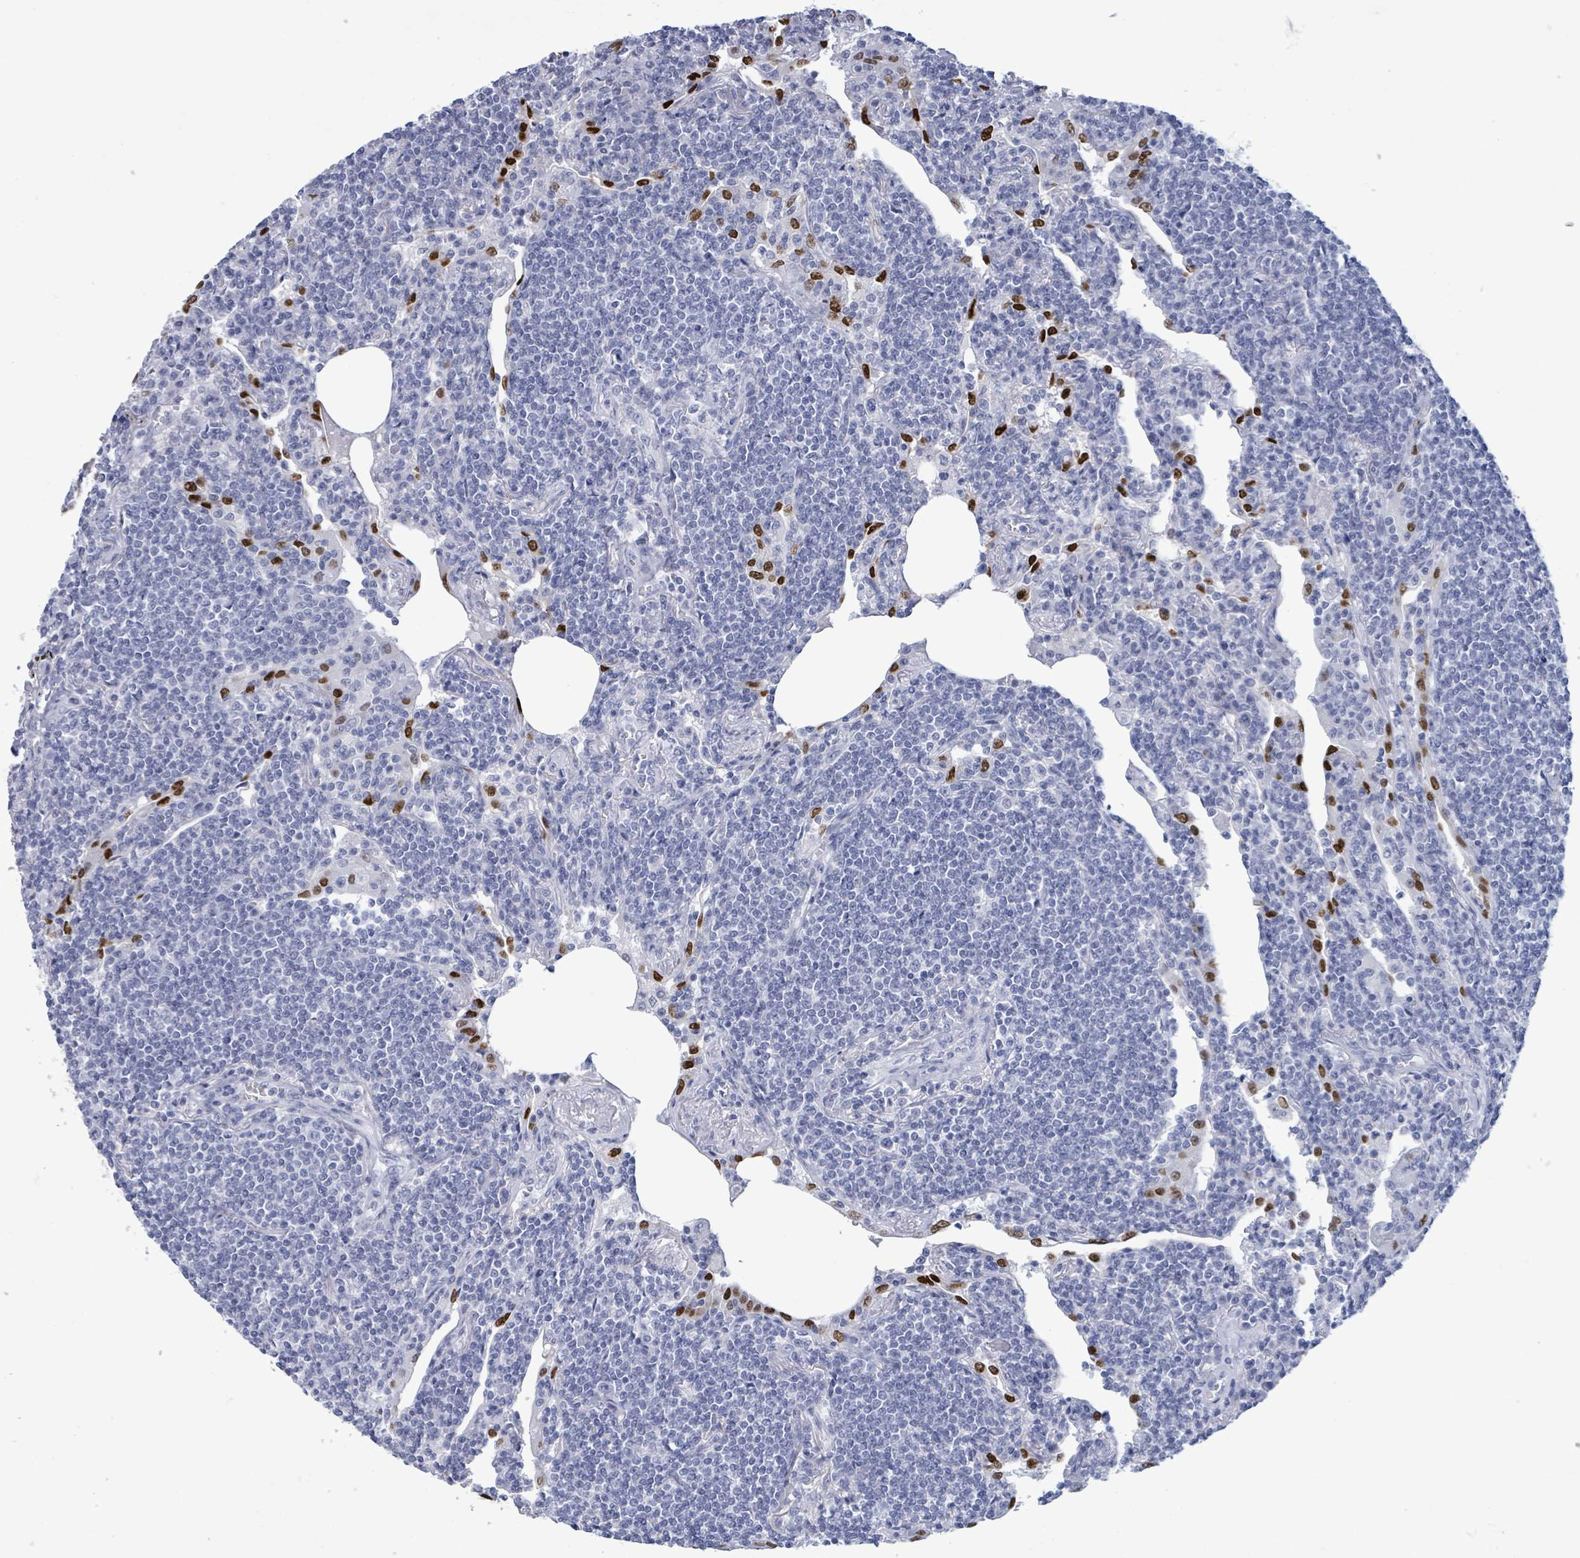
{"staining": {"intensity": "negative", "quantity": "none", "location": "none"}, "tissue": "lymphoma", "cell_type": "Tumor cells", "image_type": "cancer", "snomed": [{"axis": "morphology", "description": "Malignant lymphoma, non-Hodgkin's type, Low grade"}, {"axis": "topography", "description": "Lung"}], "caption": "IHC photomicrograph of neoplastic tissue: malignant lymphoma, non-Hodgkin's type (low-grade) stained with DAB (3,3'-diaminobenzidine) demonstrates no significant protein positivity in tumor cells.", "gene": "NKX2-1", "patient": {"sex": "female", "age": 71}}